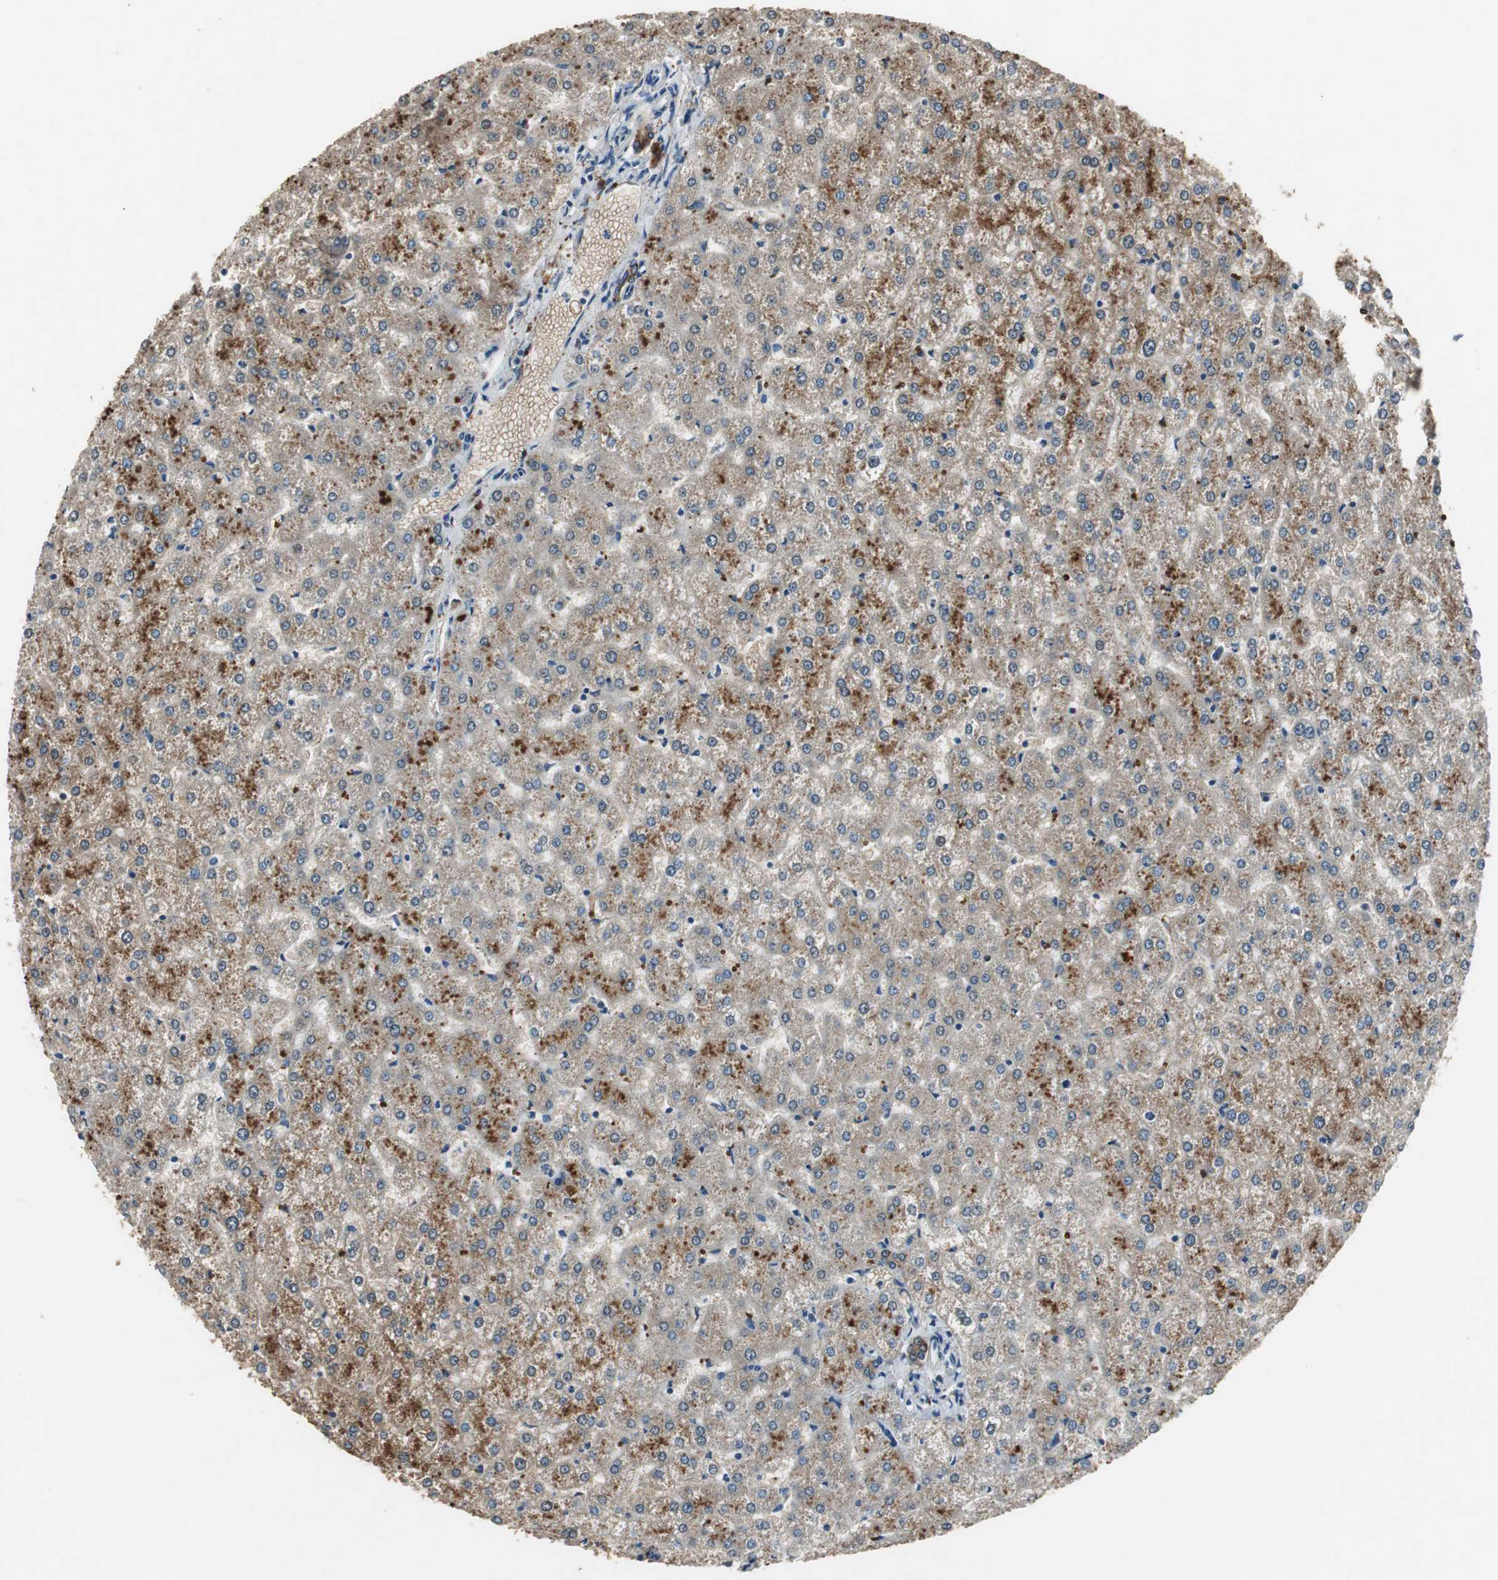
{"staining": {"intensity": "moderate", "quantity": "25%-75%", "location": "cytoplasmic/membranous"}, "tissue": "liver", "cell_type": "Cholangiocytes", "image_type": "normal", "snomed": [{"axis": "morphology", "description": "Normal tissue, NOS"}, {"axis": "topography", "description": "Liver"}], "caption": "Cholangiocytes show moderate cytoplasmic/membranous expression in about 25%-75% of cells in normal liver.", "gene": "PI4KB", "patient": {"sex": "female", "age": 32}}